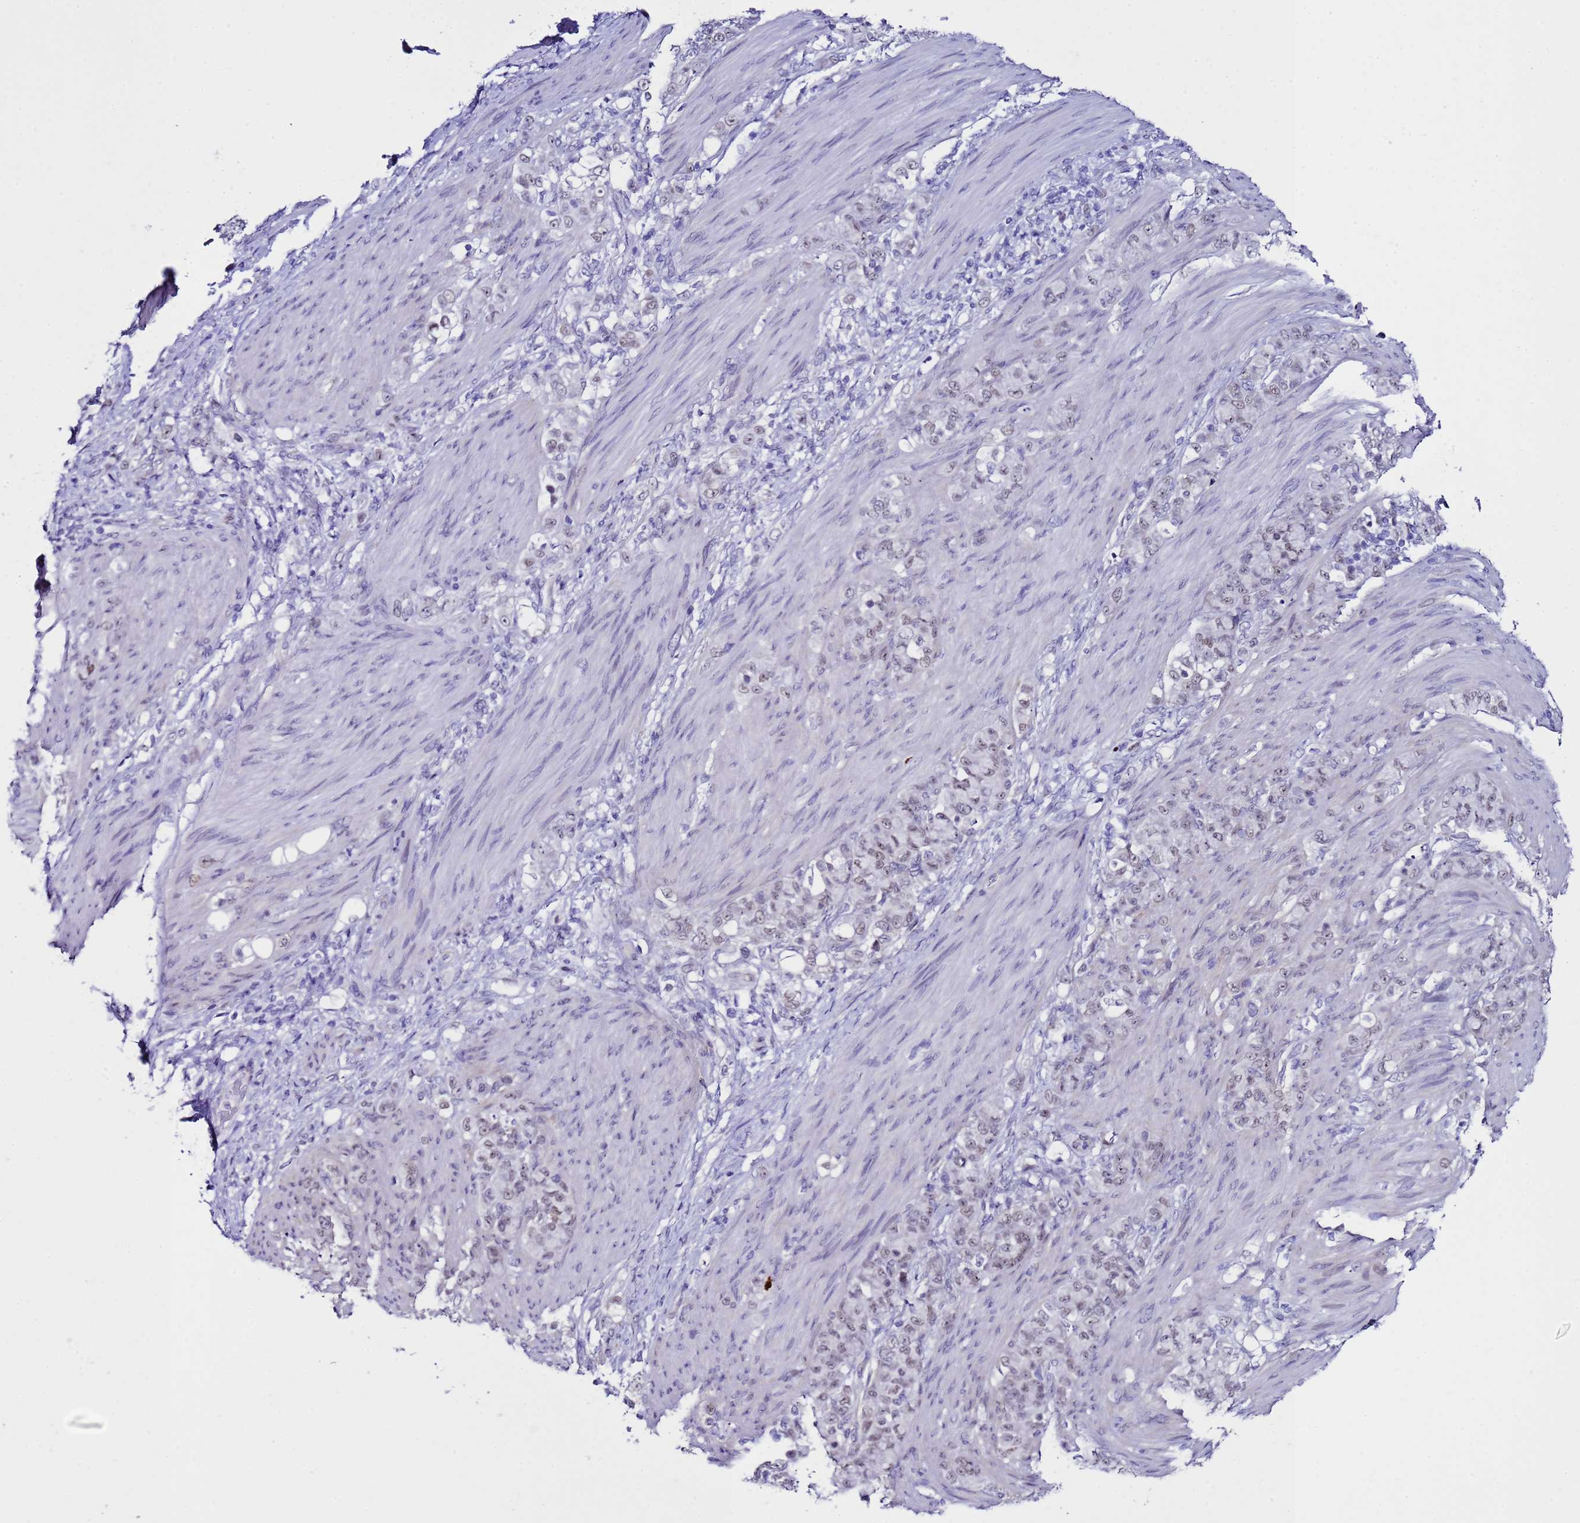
{"staining": {"intensity": "weak", "quantity": "25%-75%", "location": "nuclear"}, "tissue": "stomach cancer", "cell_type": "Tumor cells", "image_type": "cancer", "snomed": [{"axis": "morphology", "description": "Adenocarcinoma, NOS"}, {"axis": "topography", "description": "Stomach"}], "caption": "Human stomach adenocarcinoma stained with a protein marker demonstrates weak staining in tumor cells.", "gene": "BCL7A", "patient": {"sex": "female", "age": 79}}